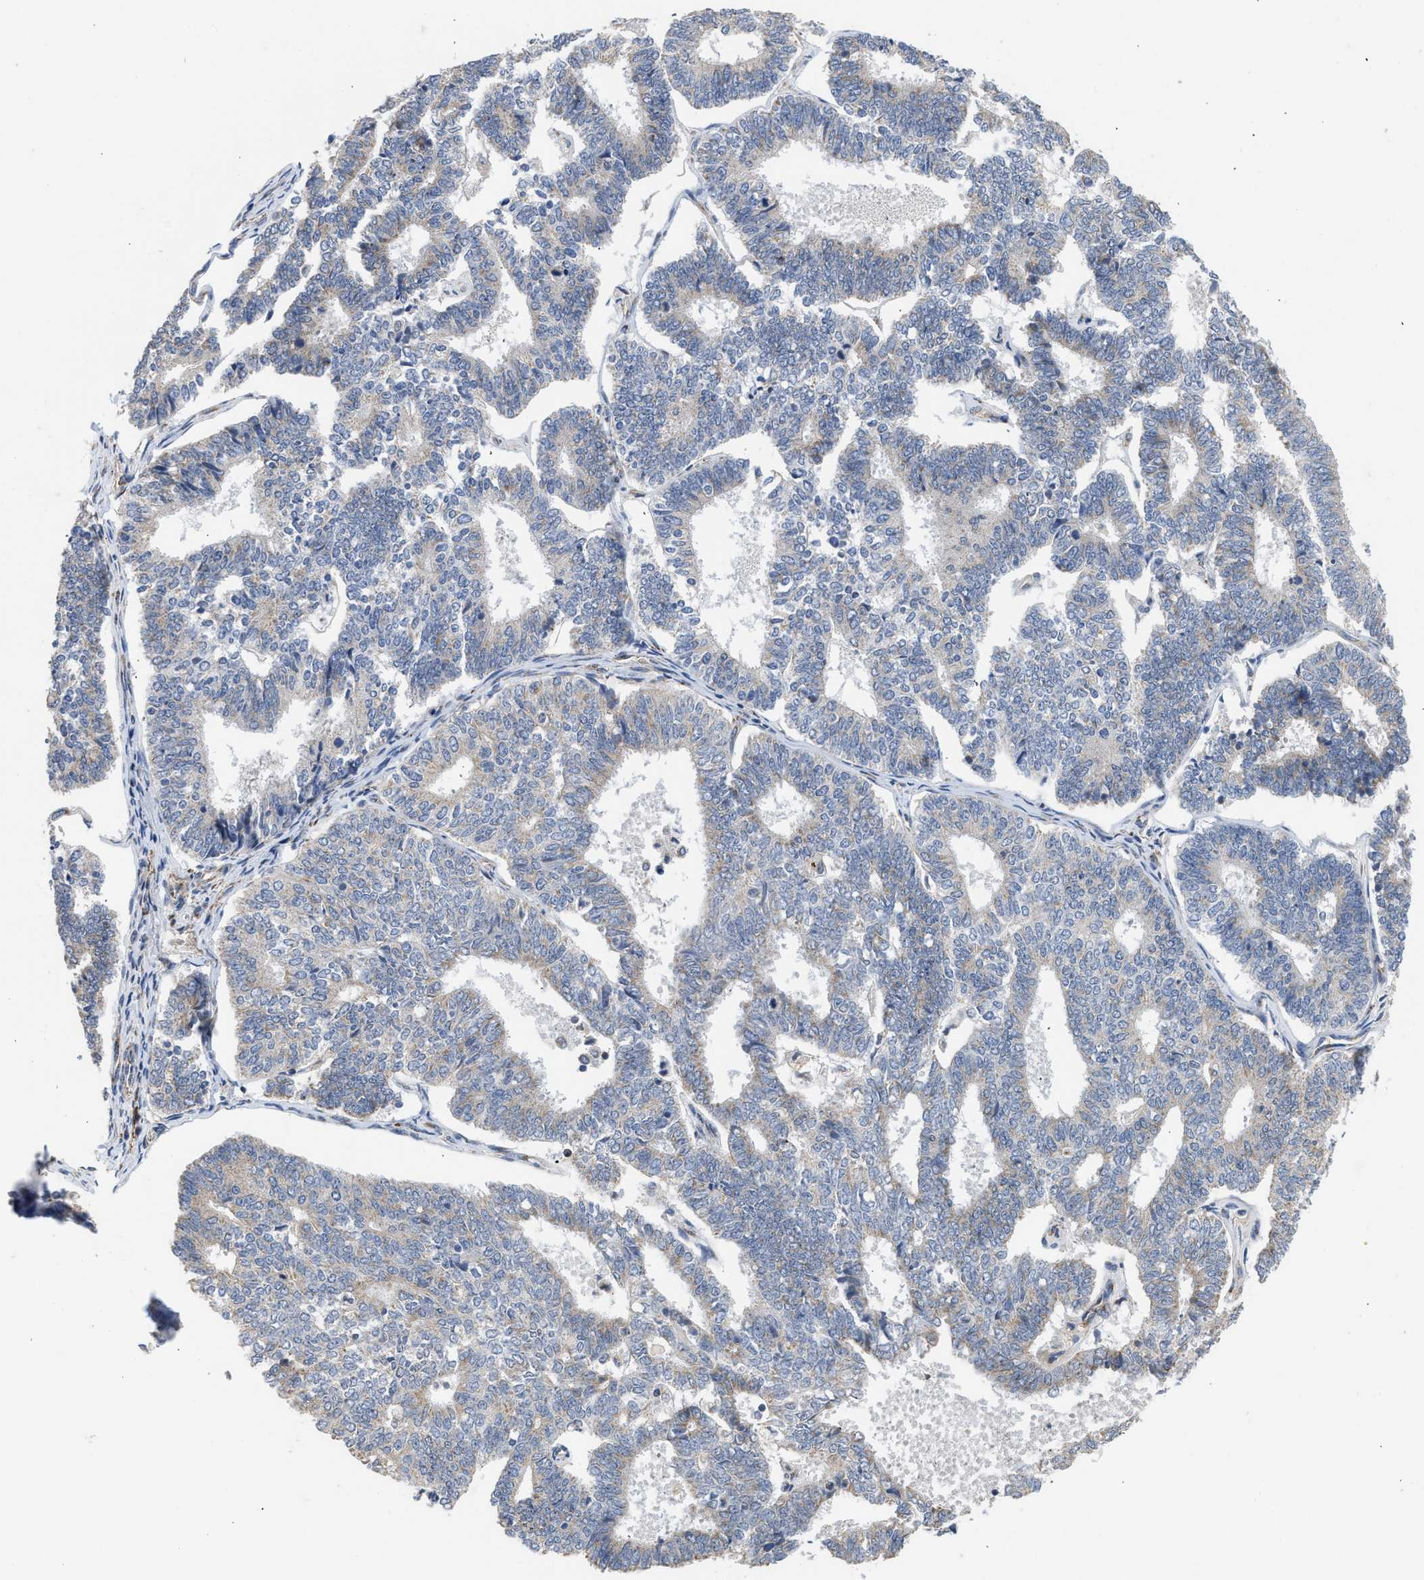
{"staining": {"intensity": "weak", "quantity": "25%-75%", "location": "cytoplasmic/membranous"}, "tissue": "endometrial cancer", "cell_type": "Tumor cells", "image_type": "cancer", "snomed": [{"axis": "morphology", "description": "Adenocarcinoma, NOS"}, {"axis": "topography", "description": "Endometrium"}], "caption": "Immunohistochemistry (IHC) photomicrograph of neoplastic tissue: human endometrial adenocarcinoma stained using immunohistochemistry (IHC) reveals low levels of weak protein expression localized specifically in the cytoplasmic/membranous of tumor cells, appearing as a cytoplasmic/membranous brown color.", "gene": "PIM1", "patient": {"sex": "female", "age": 70}}